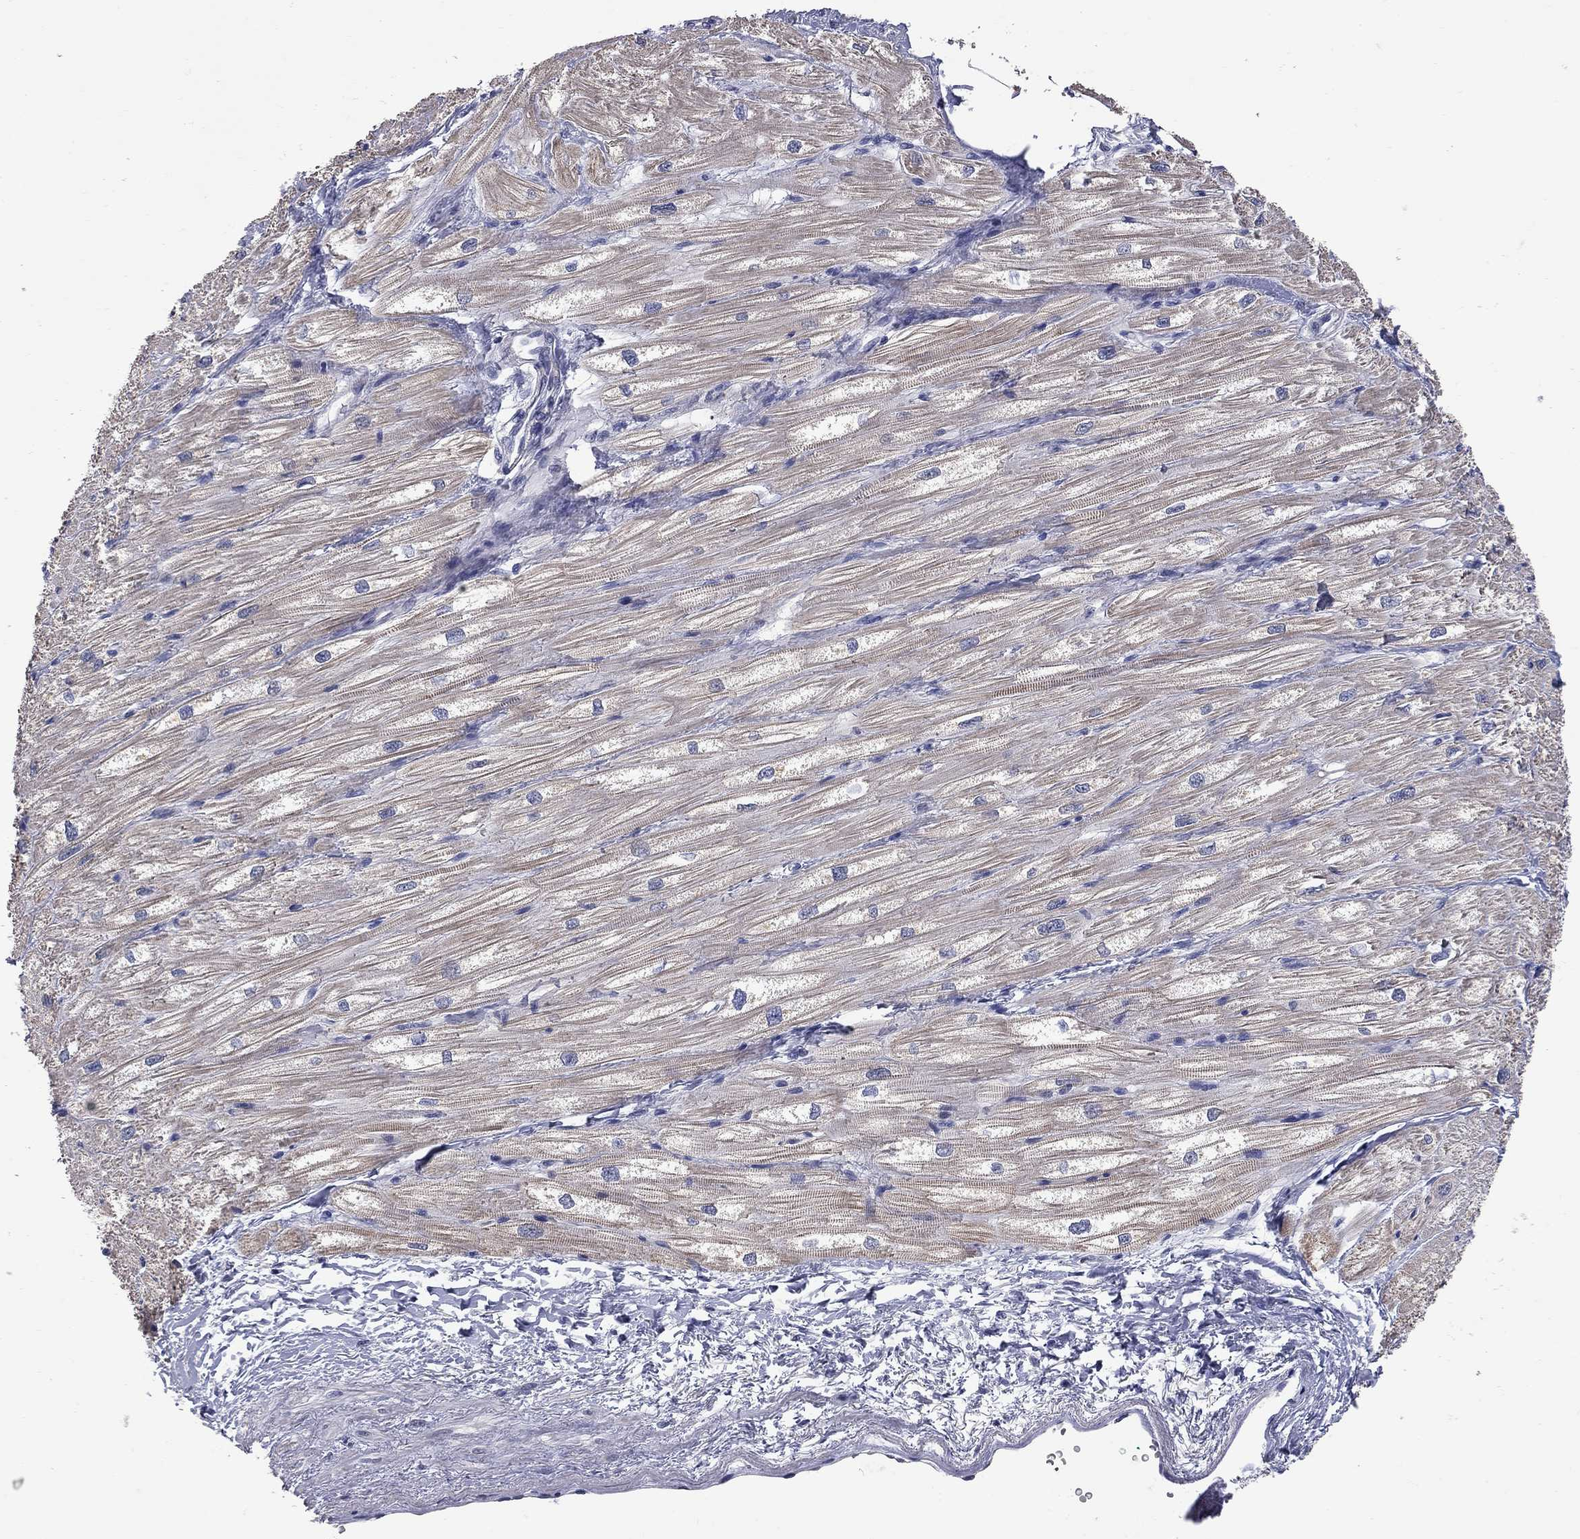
{"staining": {"intensity": "moderate", "quantity": "25%-75%", "location": "cytoplasmic/membranous"}, "tissue": "heart muscle", "cell_type": "Cardiomyocytes", "image_type": "normal", "snomed": [{"axis": "morphology", "description": "Normal tissue, NOS"}, {"axis": "topography", "description": "Heart"}], "caption": "A brown stain highlights moderate cytoplasmic/membranous staining of a protein in cardiomyocytes of unremarkable heart muscle. Using DAB (brown) and hematoxylin (blue) stains, captured at high magnification using brightfield microscopy.", "gene": "NOS2", "patient": {"sex": "male", "age": 57}}